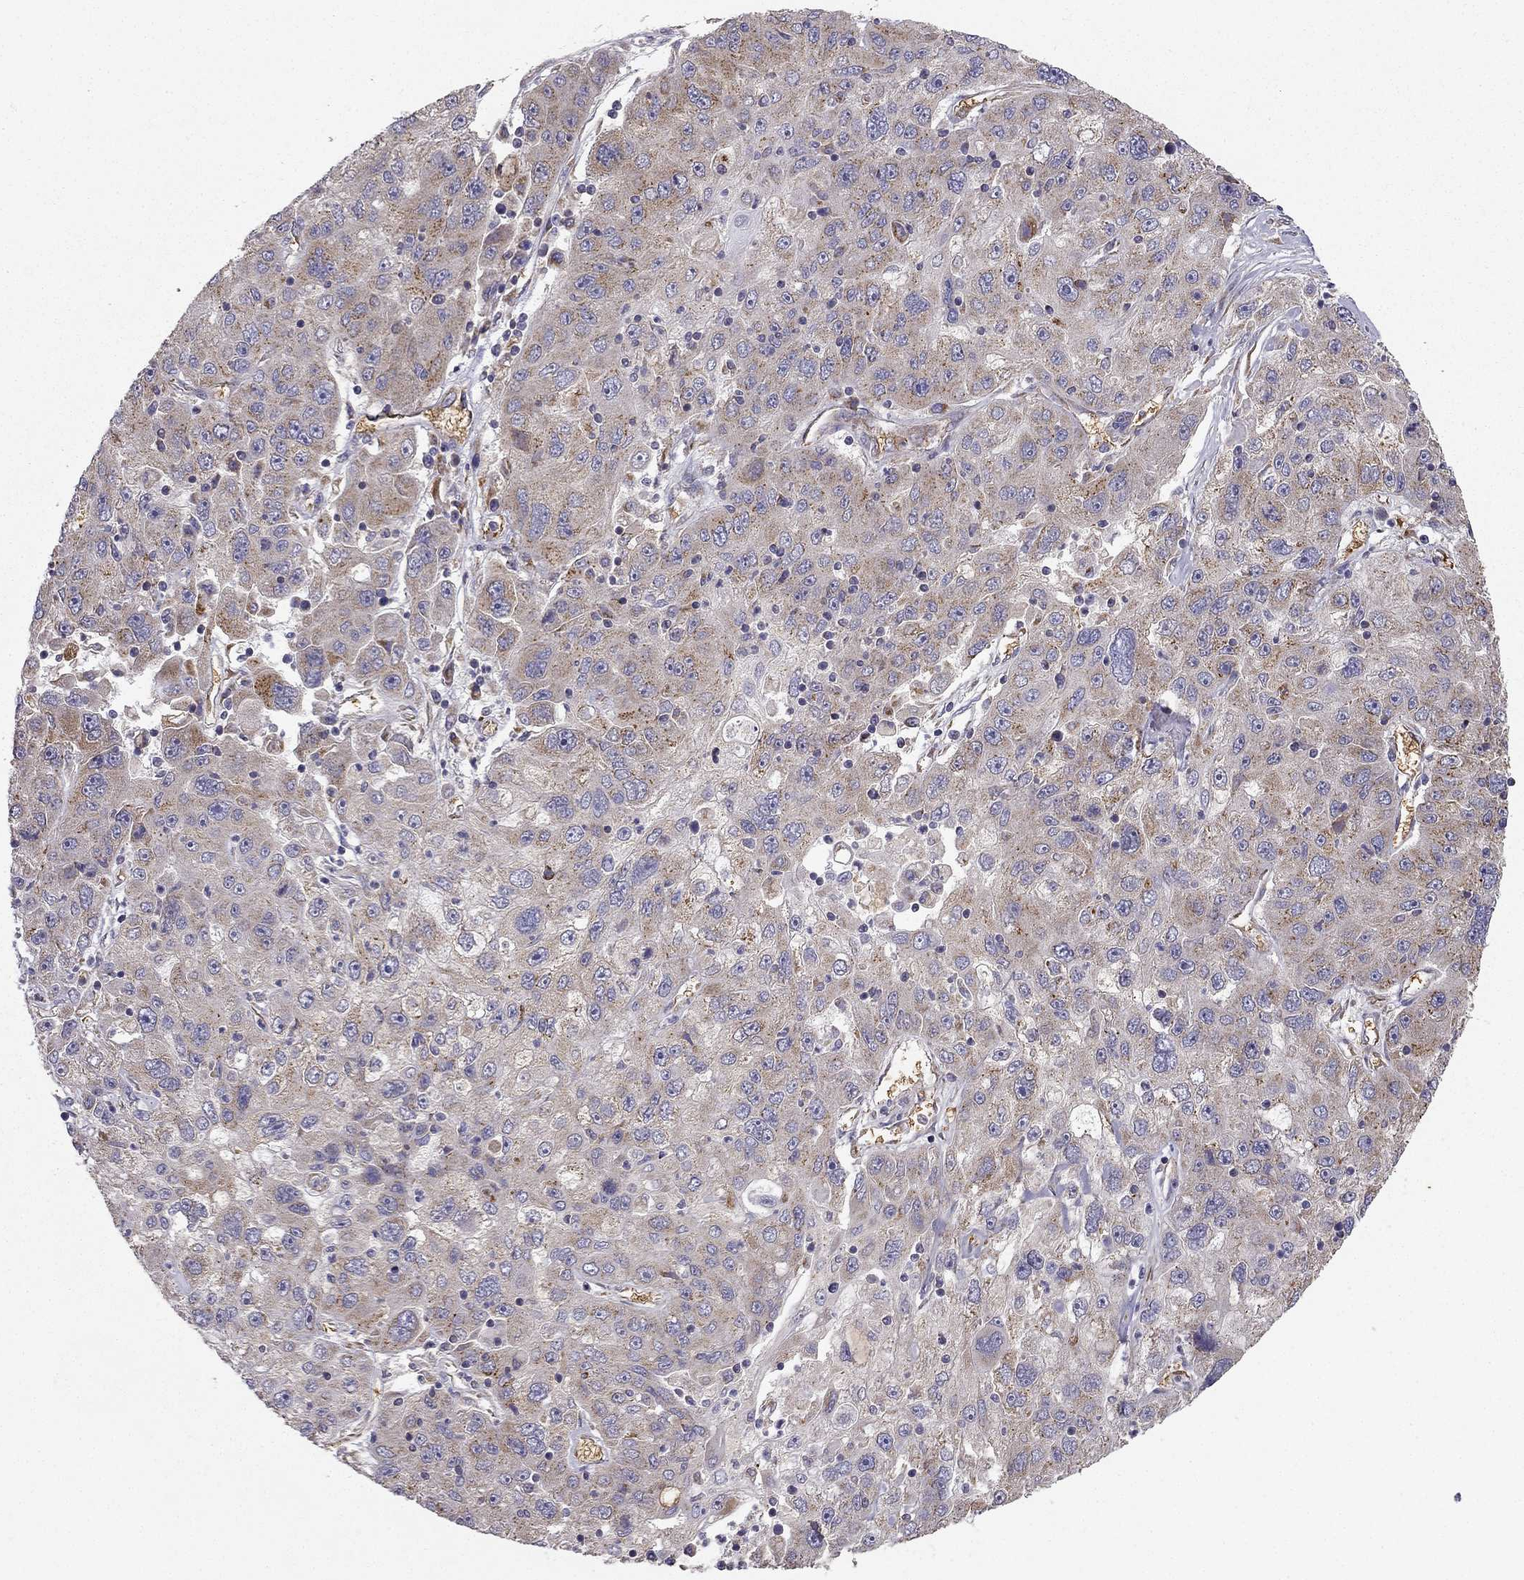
{"staining": {"intensity": "moderate", "quantity": "<25%", "location": "cytoplasmic/membranous"}, "tissue": "stomach cancer", "cell_type": "Tumor cells", "image_type": "cancer", "snomed": [{"axis": "morphology", "description": "Adenocarcinoma, NOS"}, {"axis": "topography", "description": "Stomach"}], "caption": "A low amount of moderate cytoplasmic/membranous expression is identified in approximately <25% of tumor cells in adenocarcinoma (stomach) tissue. (IHC, brightfield microscopy, high magnification).", "gene": "B4GALT7", "patient": {"sex": "male", "age": 56}}